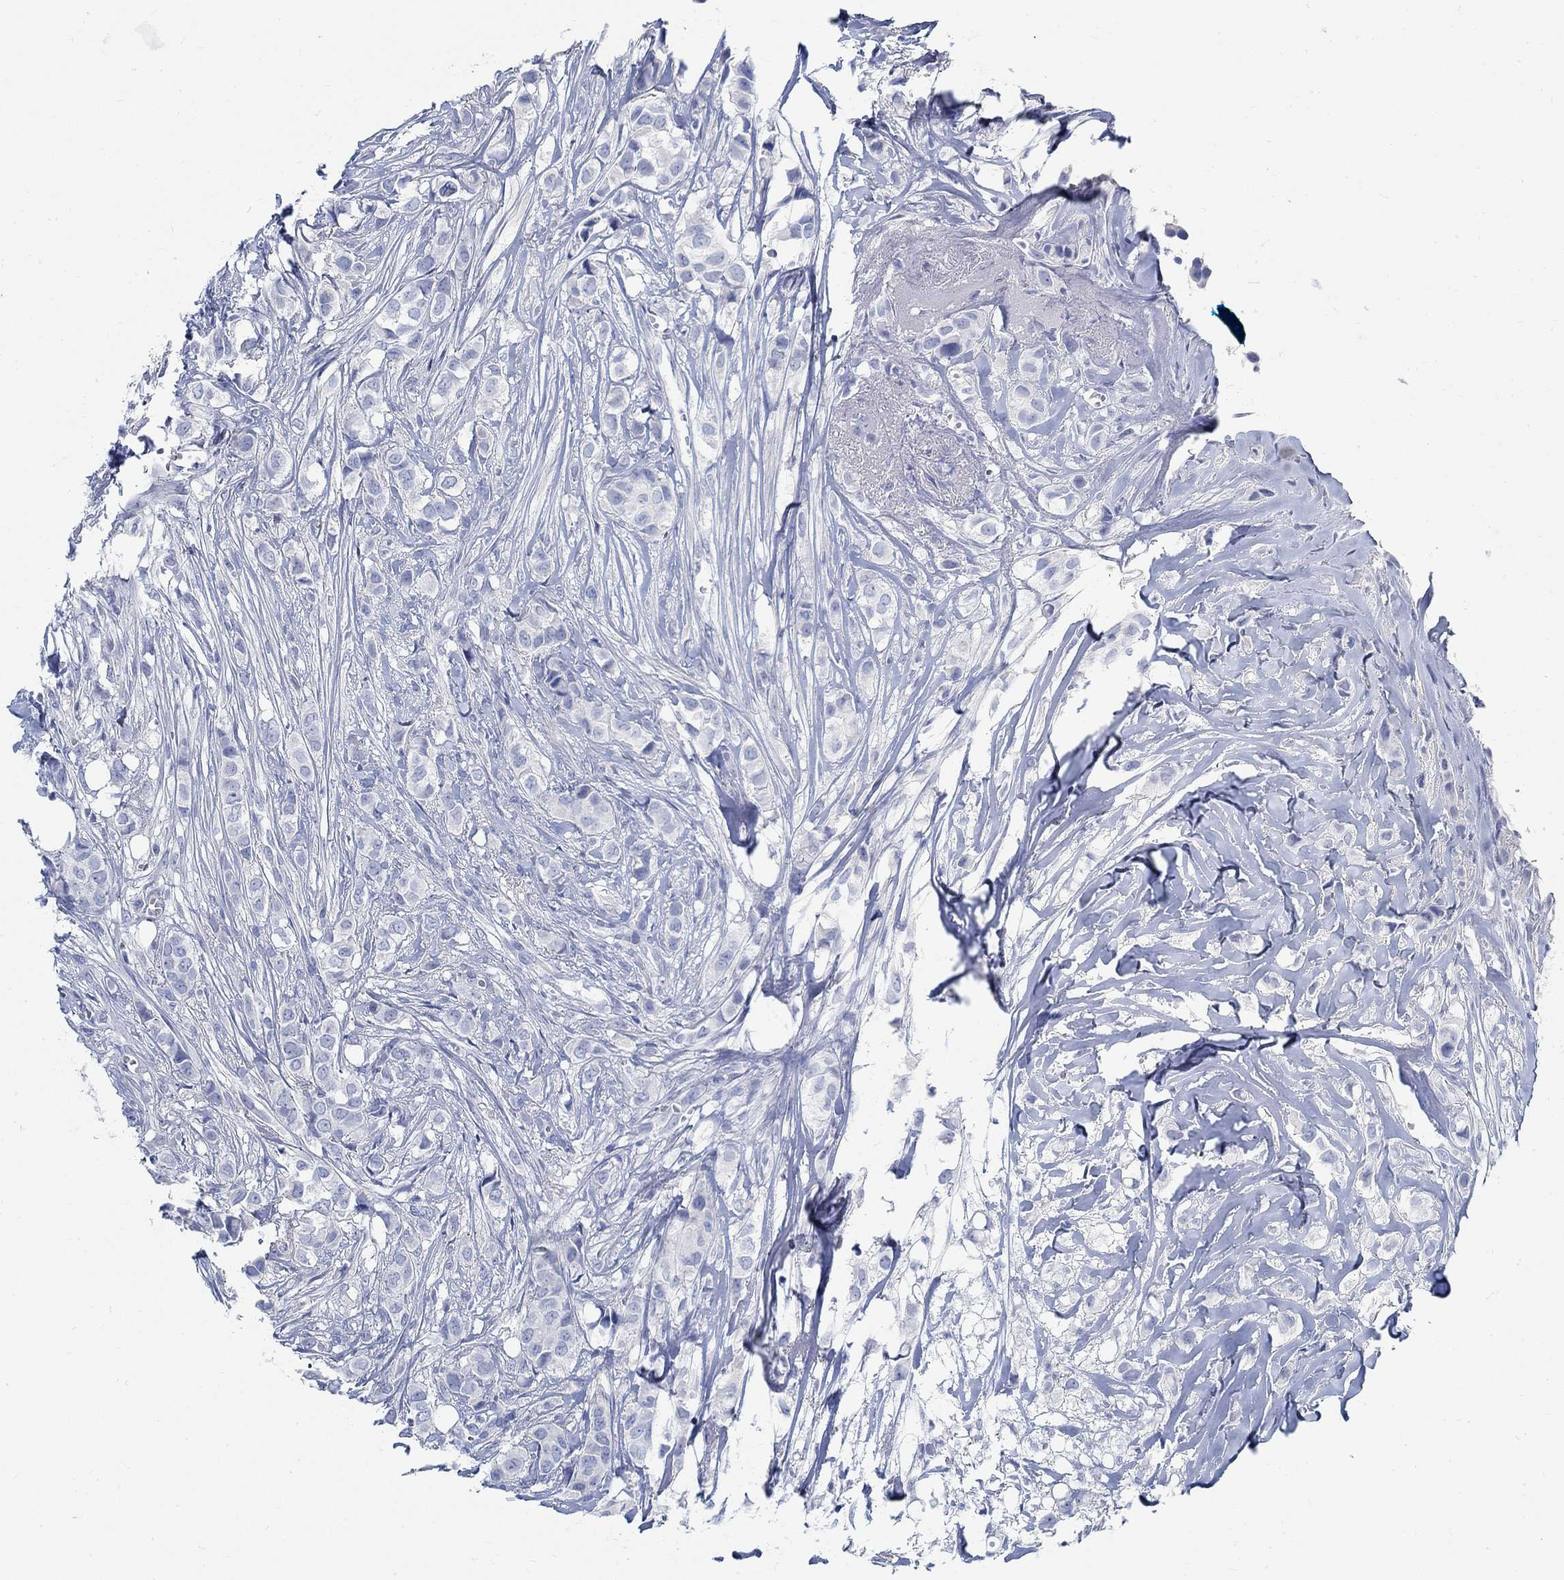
{"staining": {"intensity": "negative", "quantity": "none", "location": "none"}, "tissue": "breast cancer", "cell_type": "Tumor cells", "image_type": "cancer", "snomed": [{"axis": "morphology", "description": "Duct carcinoma"}, {"axis": "topography", "description": "Breast"}], "caption": "The micrograph exhibits no significant positivity in tumor cells of breast cancer (invasive ductal carcinoma).", "gene": "RBM20", "patient": {"sex": "female", "age": 85}}